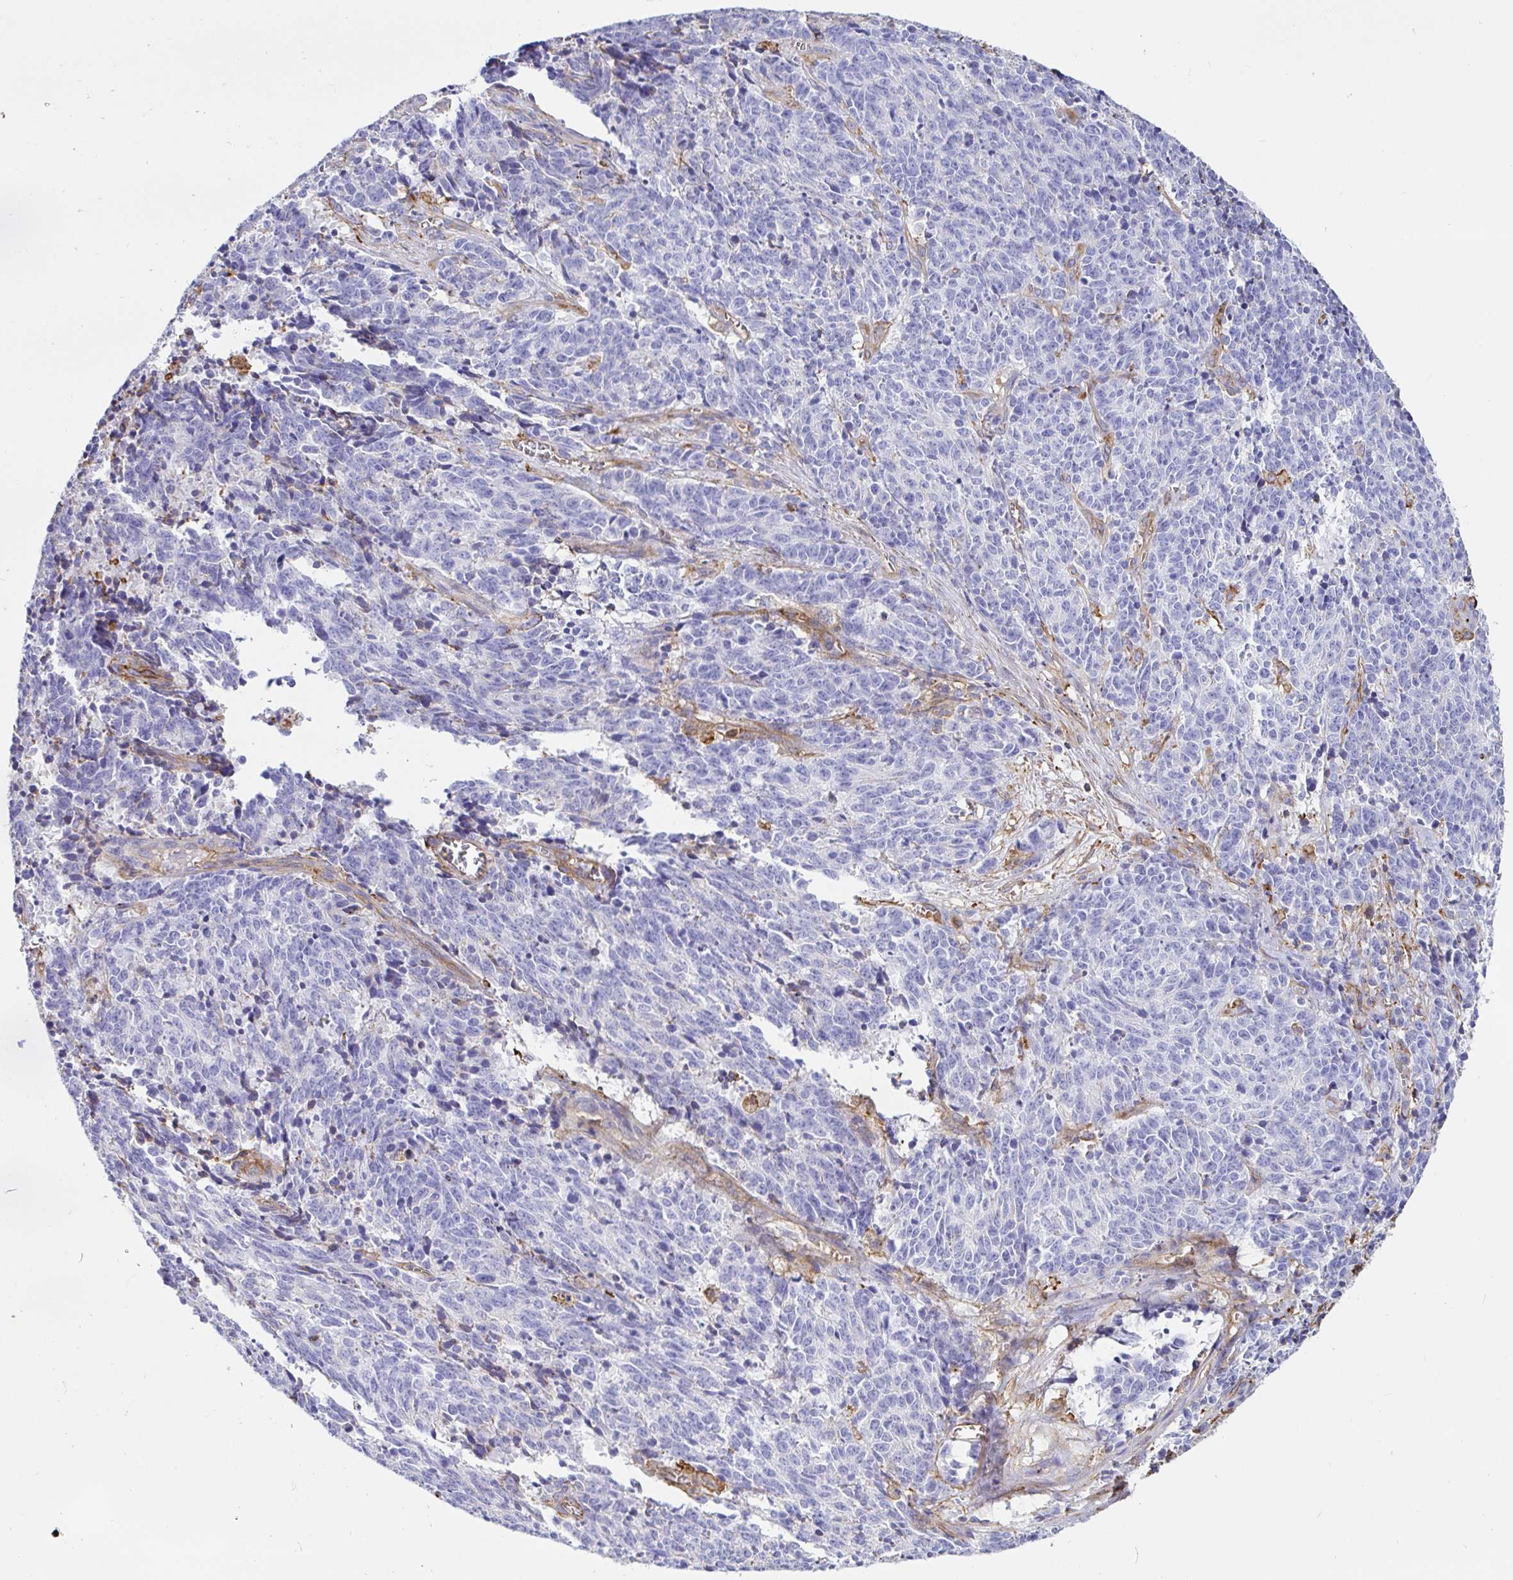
{"staining": {"intensity": "negative", "quantity": "none", "location": "none"}, "tissue": "cervical cancer", "cell_type": "Tumor cells", "image_type": "cancer", "snomed": [{"axis": "morphology", "description": "Squamous cell carcinoma, NOS"}, {"axis": "topography", "description": "Cervix"}], "caption": "The IHC micrograph has no significant staining in tumor cells of squamous cell carcinoma (cervical) tissue. The staining is performed using DAB (3,3'-diaminobenzidine) brown chromogen with nuclei counter-stained in using hematoxylin.", "gene": "ANXA2", "patient": {"sex": "female", "age": 29}}